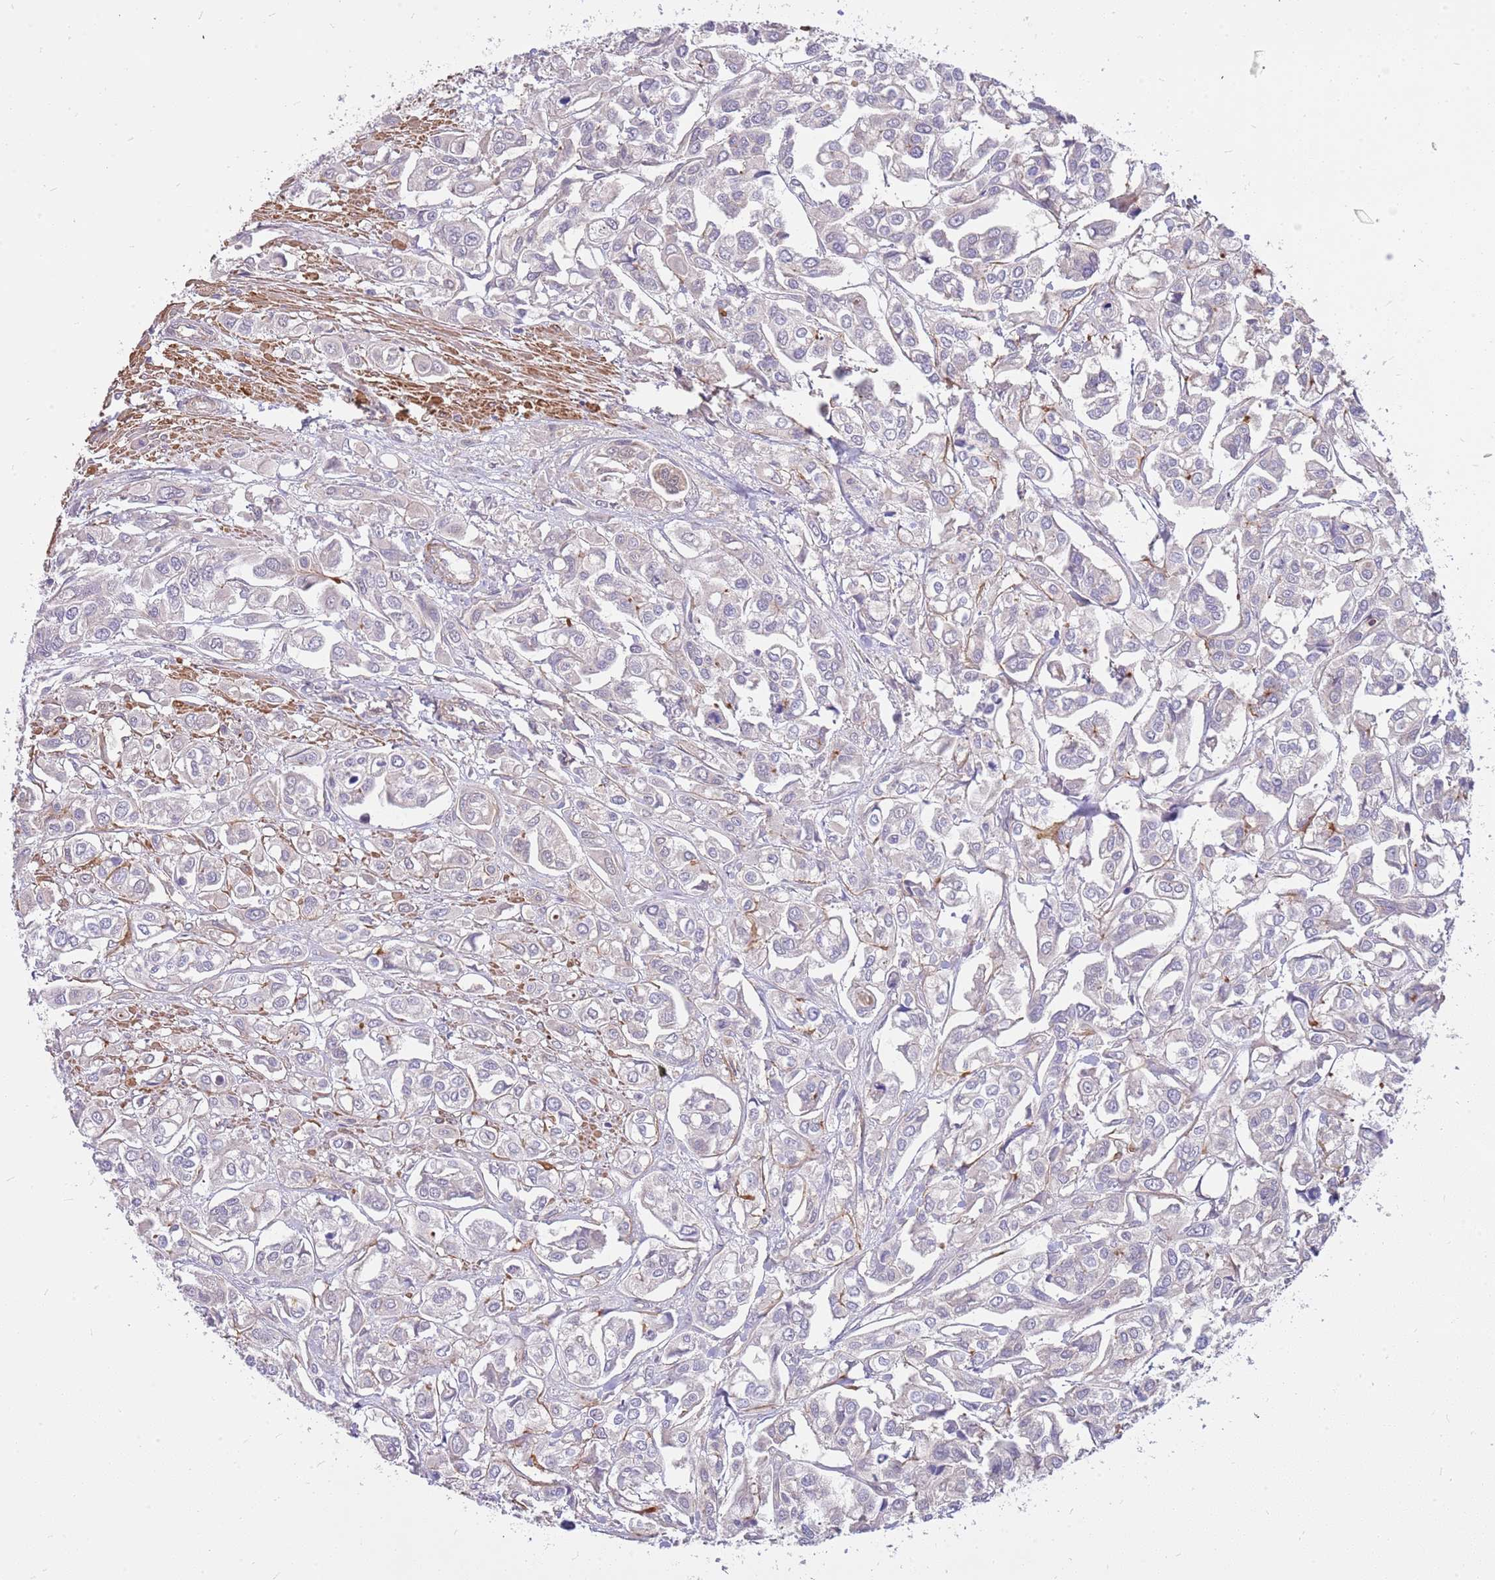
{"staining": {"intensity": "negative", "quantity": "none", "location": "none"}, "tissue": "urothelial cancer", "cell_type": "Tumor cells", "image_type": "cancer", "snomed": [{"axis": "morphology", "description": "Urothelial carcinoma, High grade"}, {"axis": "topography", "description": "Urinary bladder"}], "caption": "Tumor cells are negative for brown protein staining in urothelial cancer.", "gene": "MVD", "patient": {"sex": "male", "age": 67}}